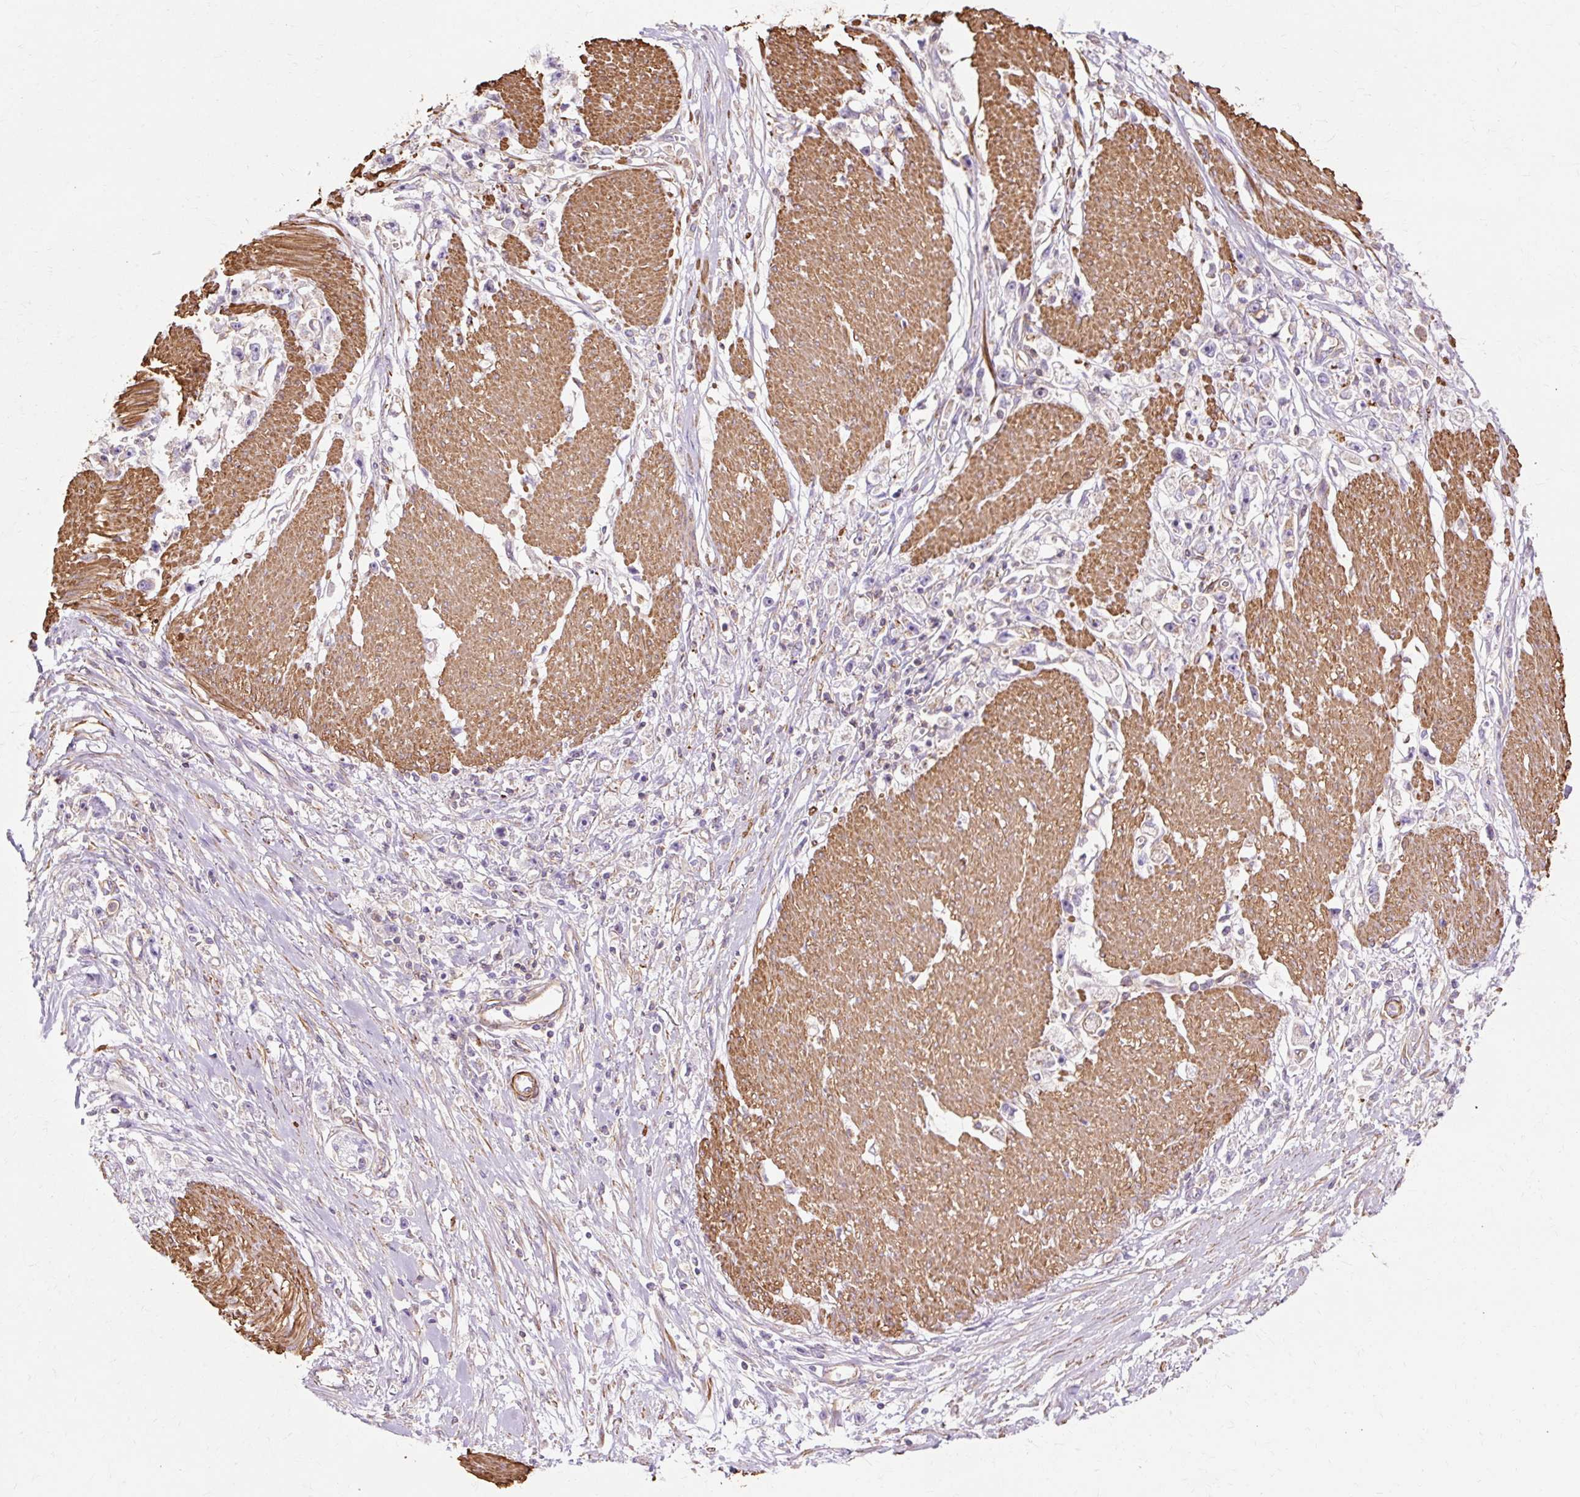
{"staining": {"intensity": "negative", "quantity": "none", "location": "none"}, "tissue": "stomach cancer", "cell_type": "Tumor cells", "image_type": "cancer", "snomed": [{"axis": "morphology", "description": "Adenocarcinoma, NOS"}, {"axis": "topography", "description": "Stomach"}], "caption": "Tumor cells show no significant protein expression in adenocarcinoma (stomach).", "gene": "TBC1D2B", "patient": {"sex": "female", "age": 59}}